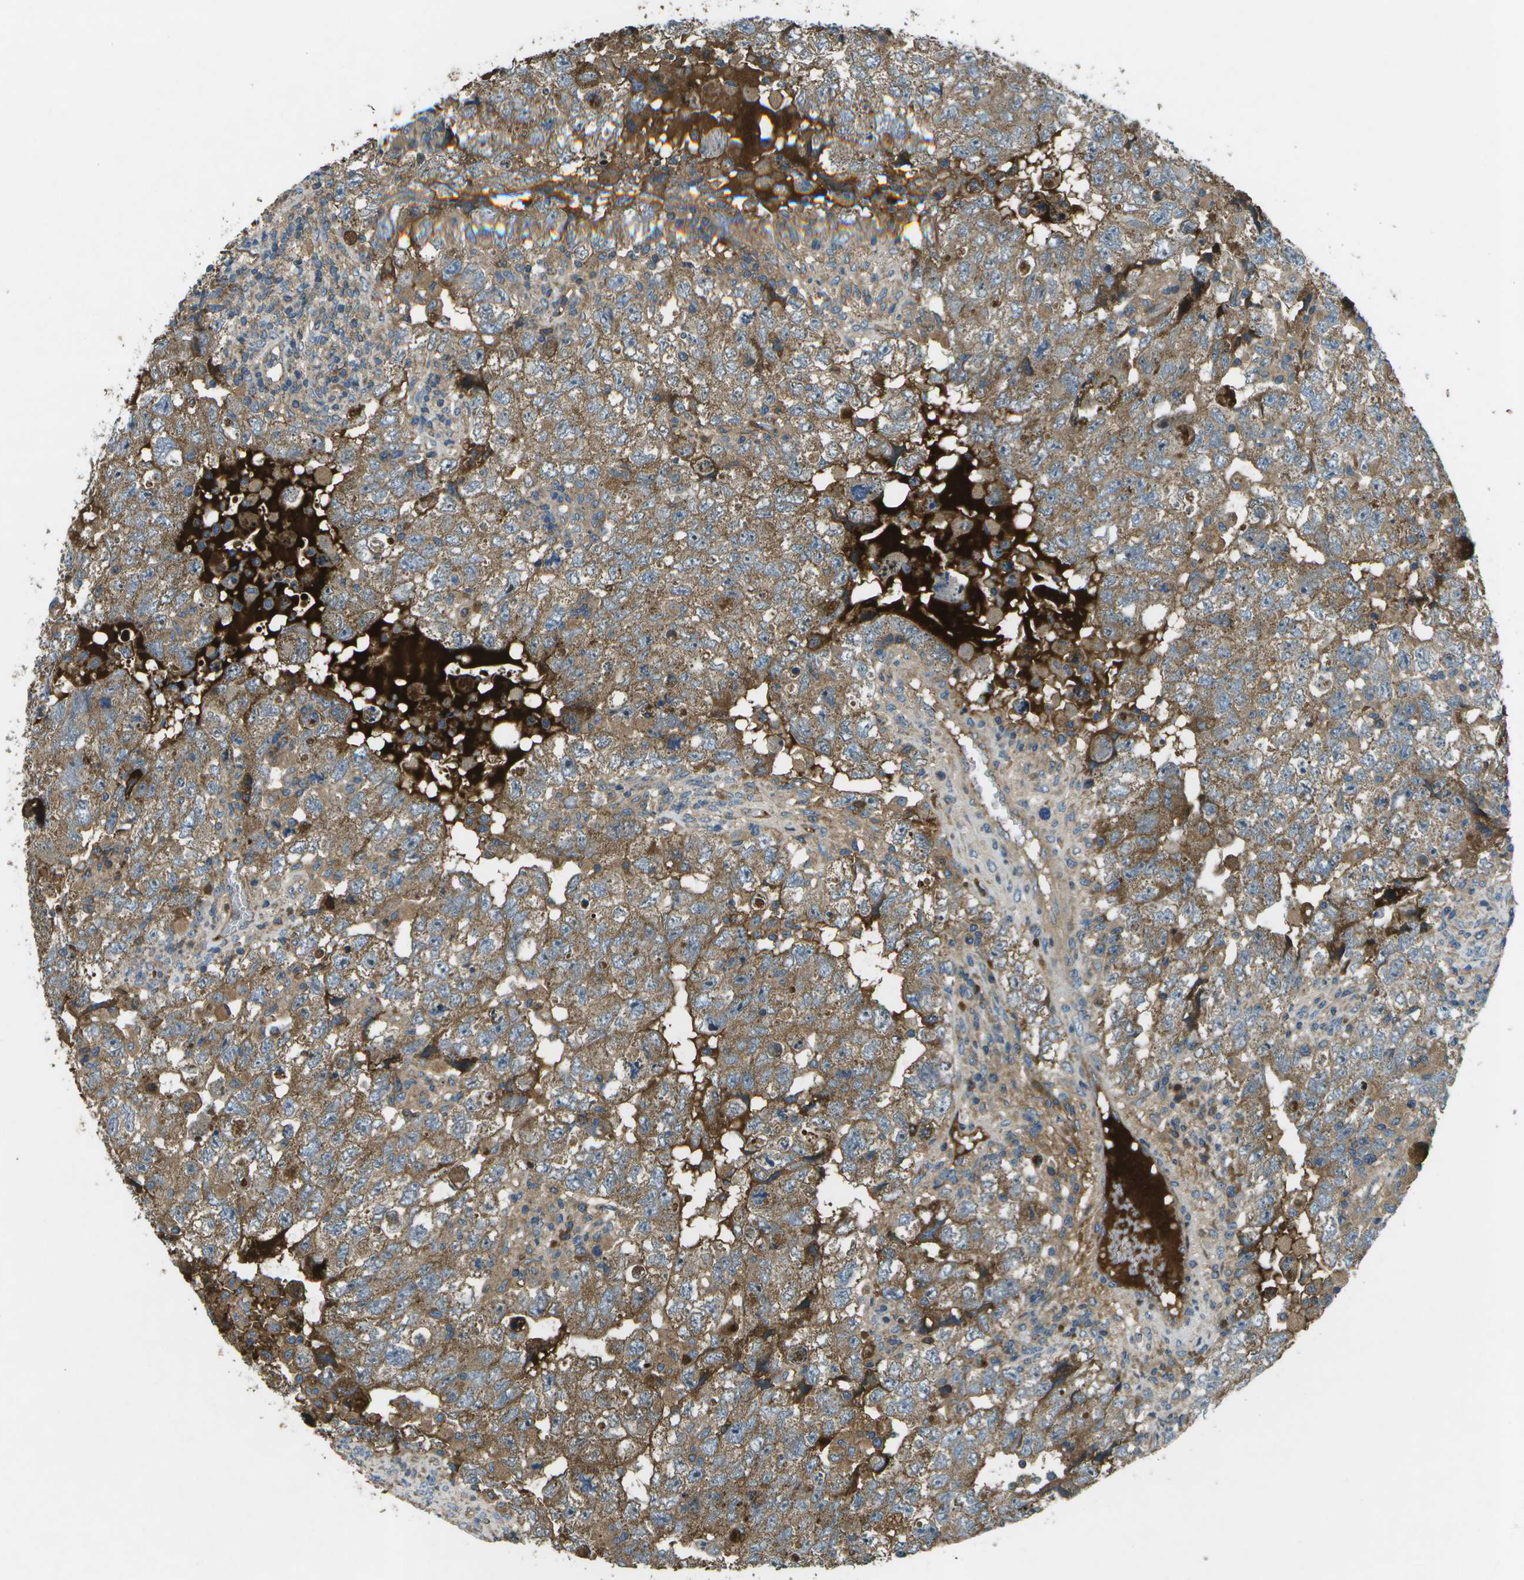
{"staining": {"intensity": "moderate", "quantity": ">75%", "location": "cytoplasmic/membranous"}, "tissue": "testis cancer", "cell_type": "Tumor cells", "image_type": "cancer", "snomed": [{"axis": "morphology", "description": "Seminoma, NOS"}, {"axis": "topography", "description": "Testis"}], "caption": "The photomicrograph displays immunohistochemical staining of testis seminoma. There is moderate cytoplasmic/membranous expression is appreciated in approximately >75% of tumor cells. (DAB IHC with brightfield microscopy, high magnification).", "gene": "PXYLP1", "patient": {"sex": "male", "age": 22}}